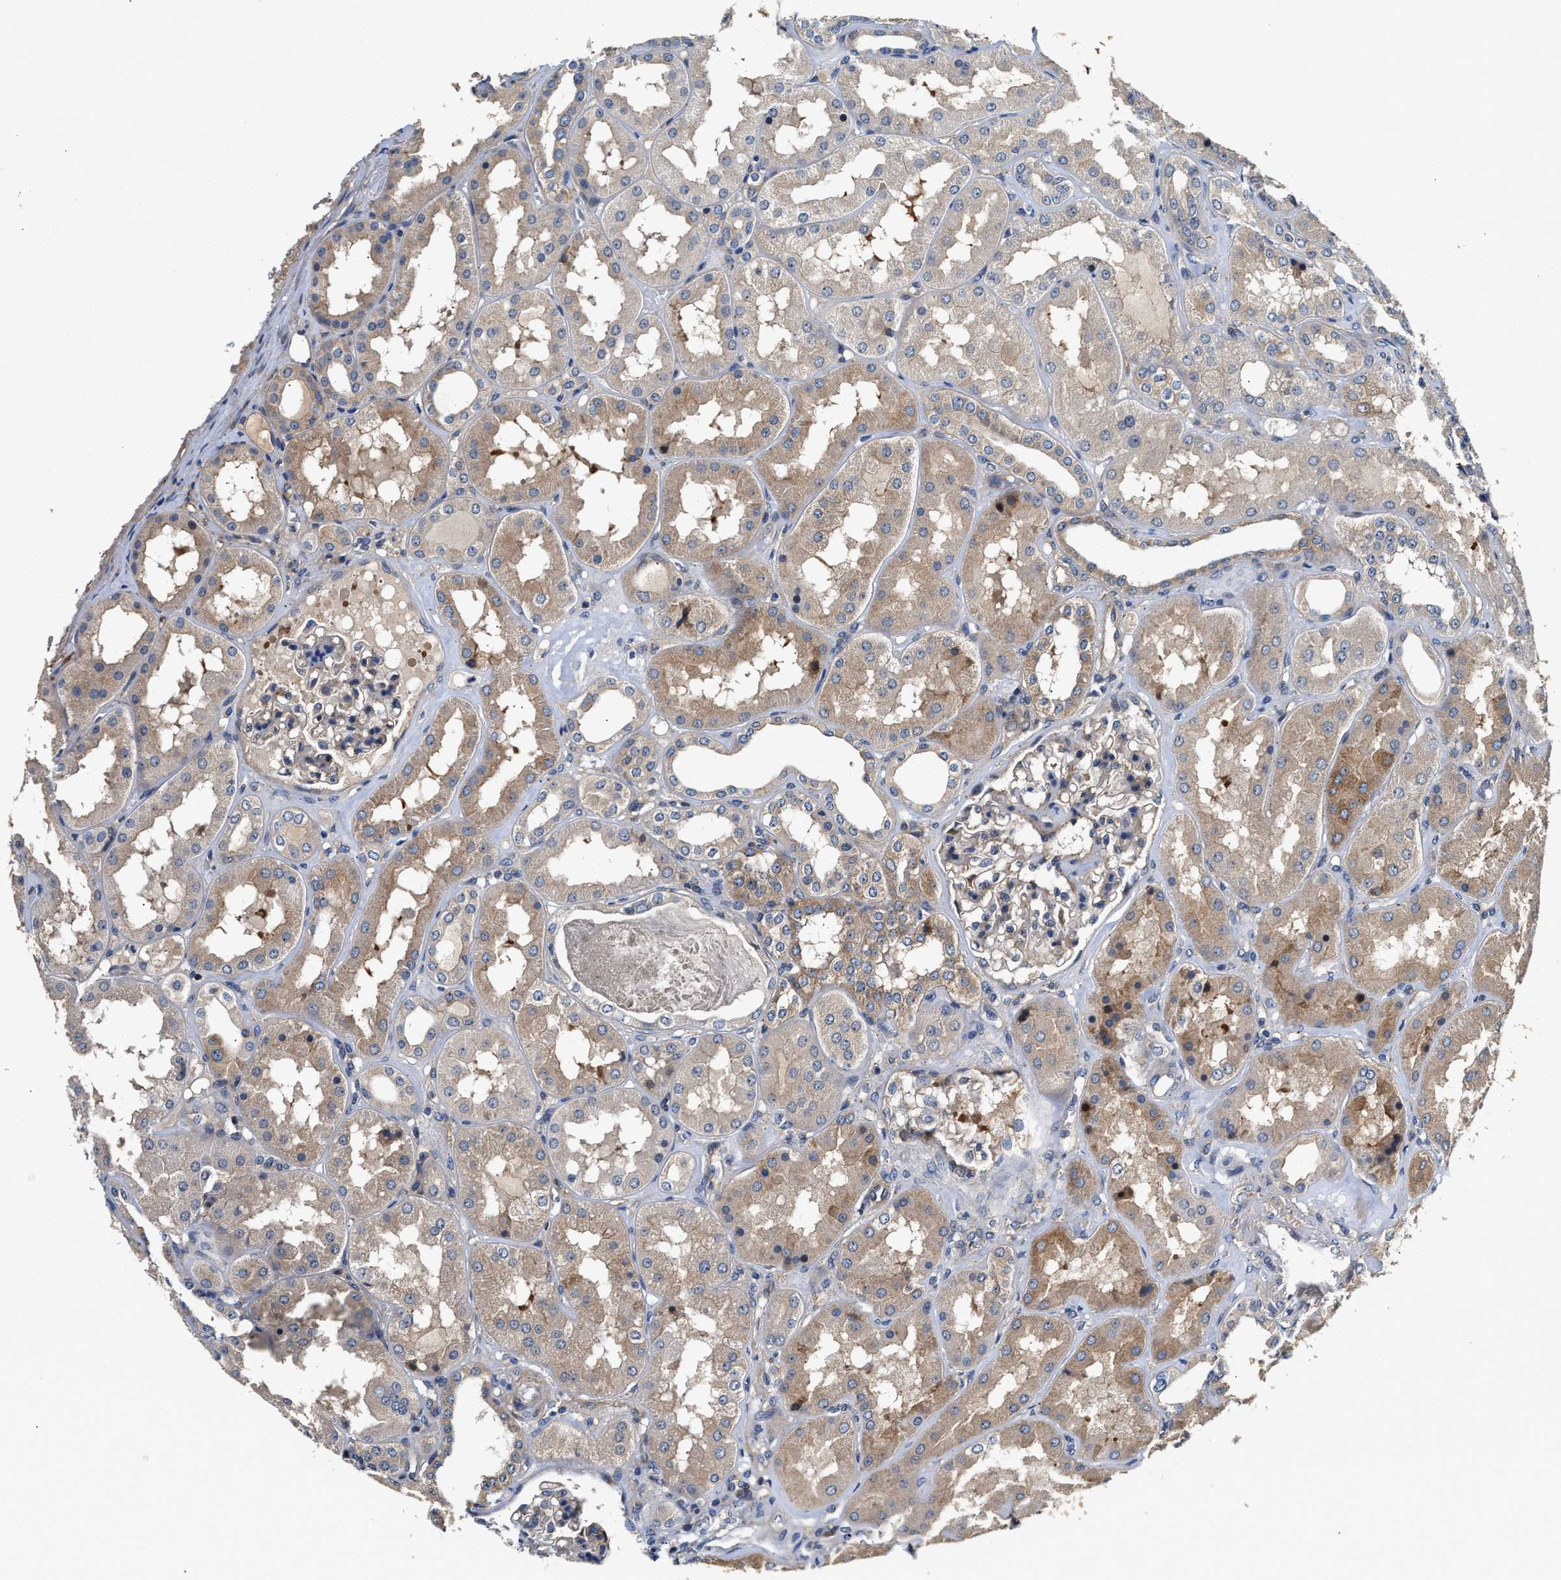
{"staining": {"intensity": "weak", "quantity": "25%-75%", "location": "cytoplasmic/membranous"}, "tissue": "kidney", "cell_type": "Cells in glomeruli", "image_type": "normal", "snomed": [{"axis": "morphology", "description": "Normal tissue, NOS"}, {"axis": "topography", "description": "Kidney"}], "caption": "Immunohistochemical staining of unremarkable kidney demonstrates low levels of weak cytoplasmic/membranous staining in about 25%-75% of cells in glomeruli. (DAB (3,3'-diaminobenzidine) IHC, brown staining for protein, blue staining for nuclei).", "gene": "TEX2", "patient": {"sex": "female", "age": 56}}